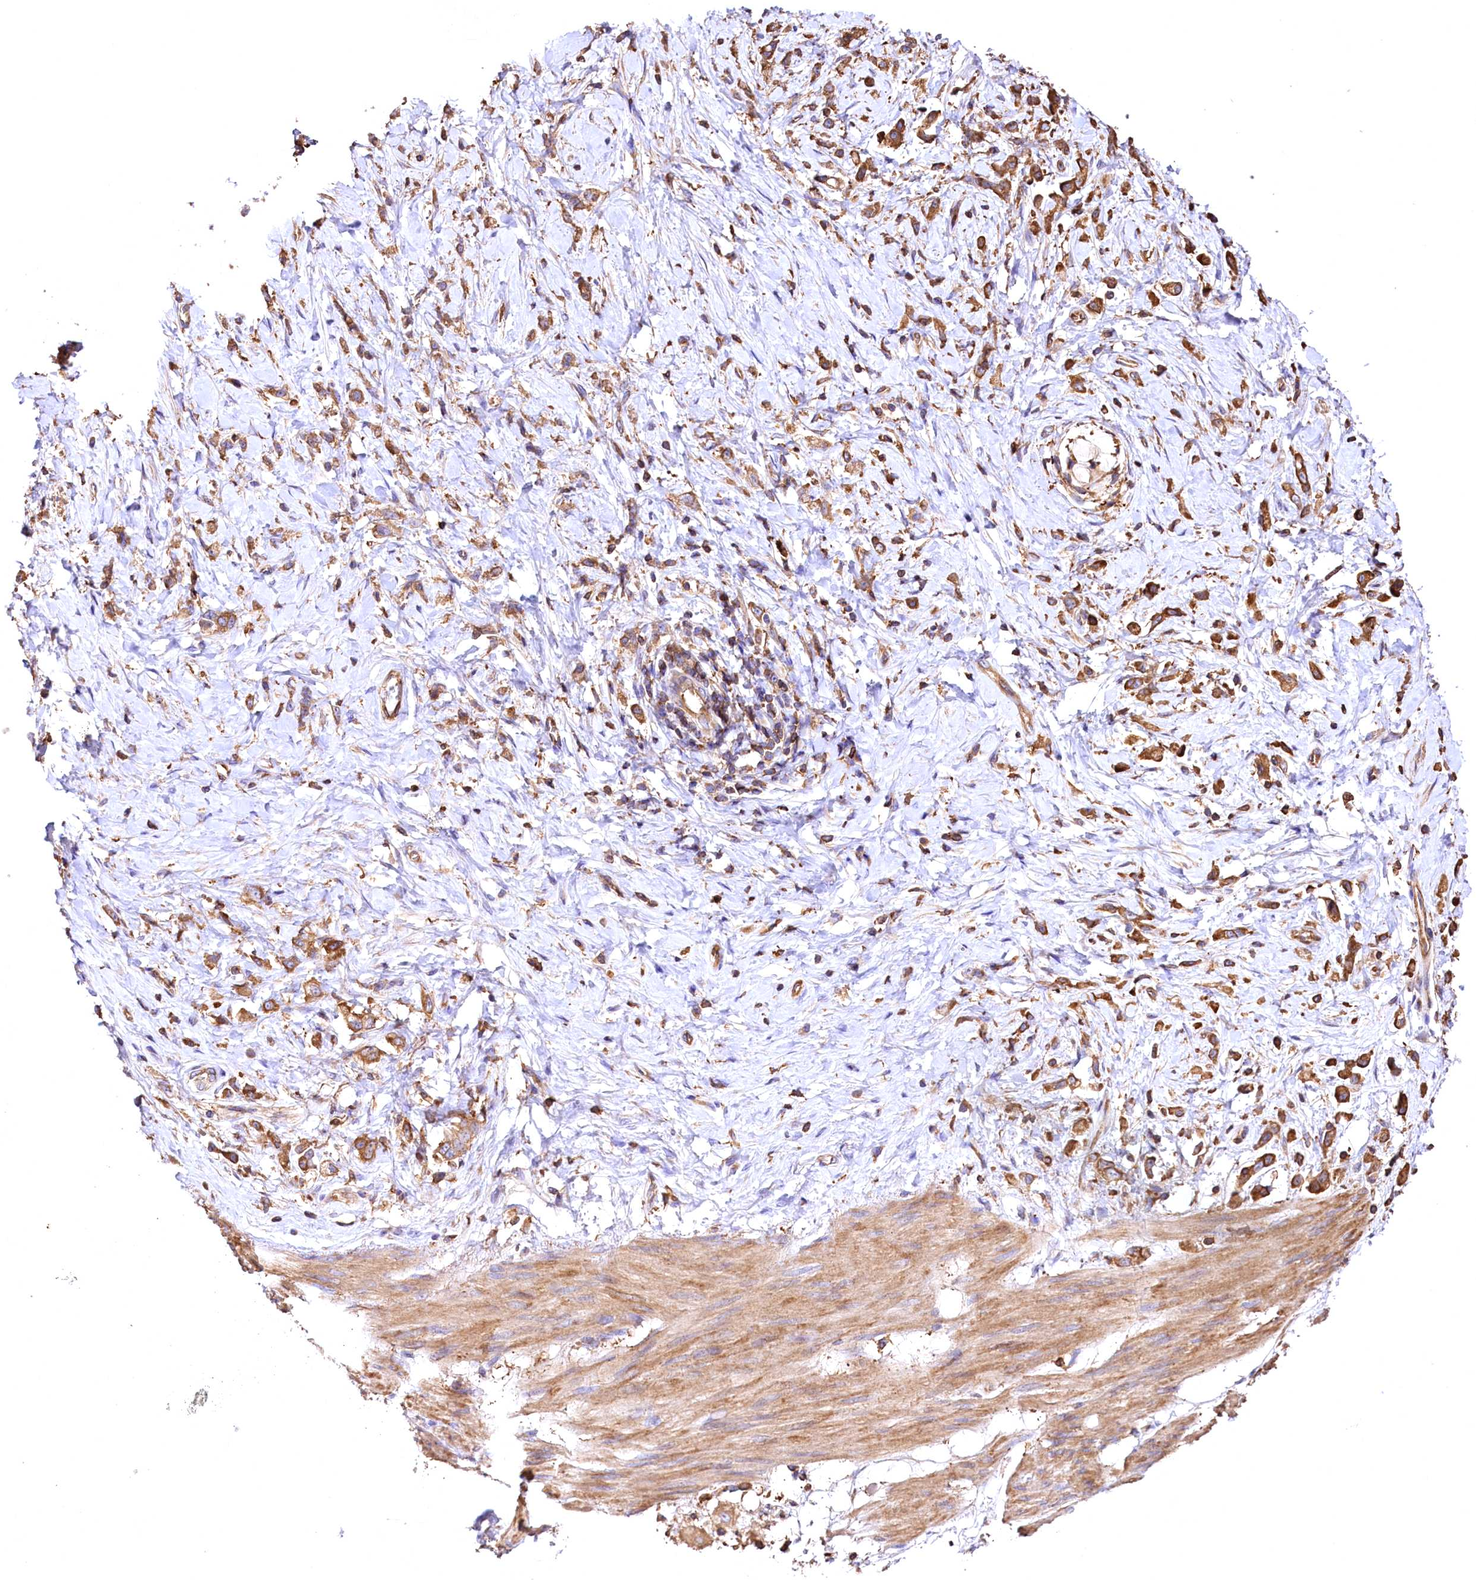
{"staining": {"intensity": "moderate", "quantity": ">75%", "location": "cytoplasmic/membranous"}, "tissue": "stomach cancer", "cell_type": "Tumor cells", "image_type": "cancer", "snomed": [{"axis": "morphology", "description": "Adenocarcinoma, NOS"}, {"axis": "topography", "description": "Stomach"}], "caption": "Moderate cytoplasmic/membranous staining is seen in approximately >75% of tumor cells in stomach cancer (adenocarcinoma).", "gene": "RARS2", "patient": {"sex": "female", "age": 60}}